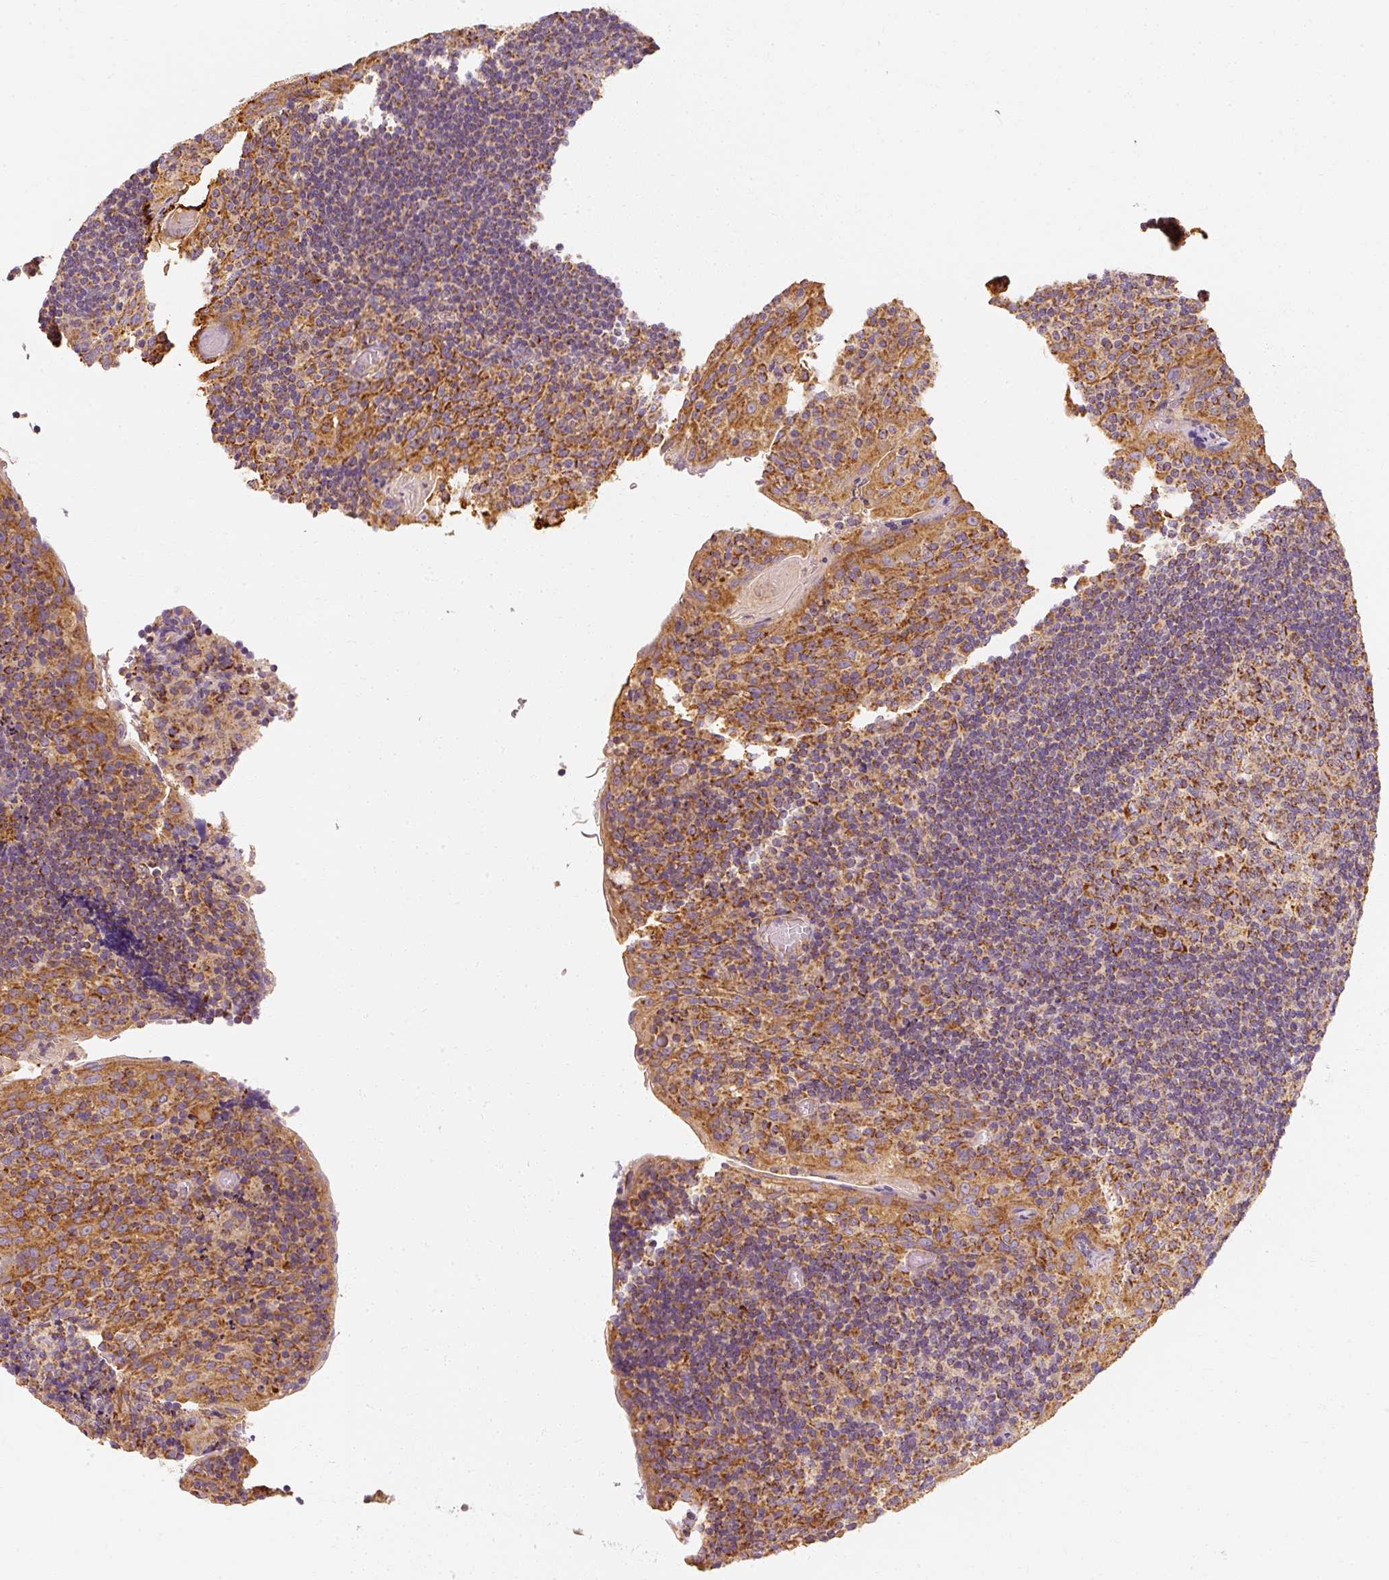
{"staining": {"intensity": "moderate", "quantity": "25%-75%", "location": "cytoplasmic/membranous"}, "tissue": "tonsil", "cell_type": "Germinal center cells", "image_type": "normal", "snomed": [{"axis": "morphology", "description": "Normal tissue, NOS"}, {"axis": "topography", "description": "Tonsil"}], "caption": "The histopathology image displays staining of benign tonsil, revealing moderate cytoplasmic/membranous protein expression (brown color) within germinal center cells. Immunohistochemistry (ihc) stains the protein in brown and the nuclei are stained blue.", "gene": "TOMM40", "patient": {"sex": "male", "age": 17}}